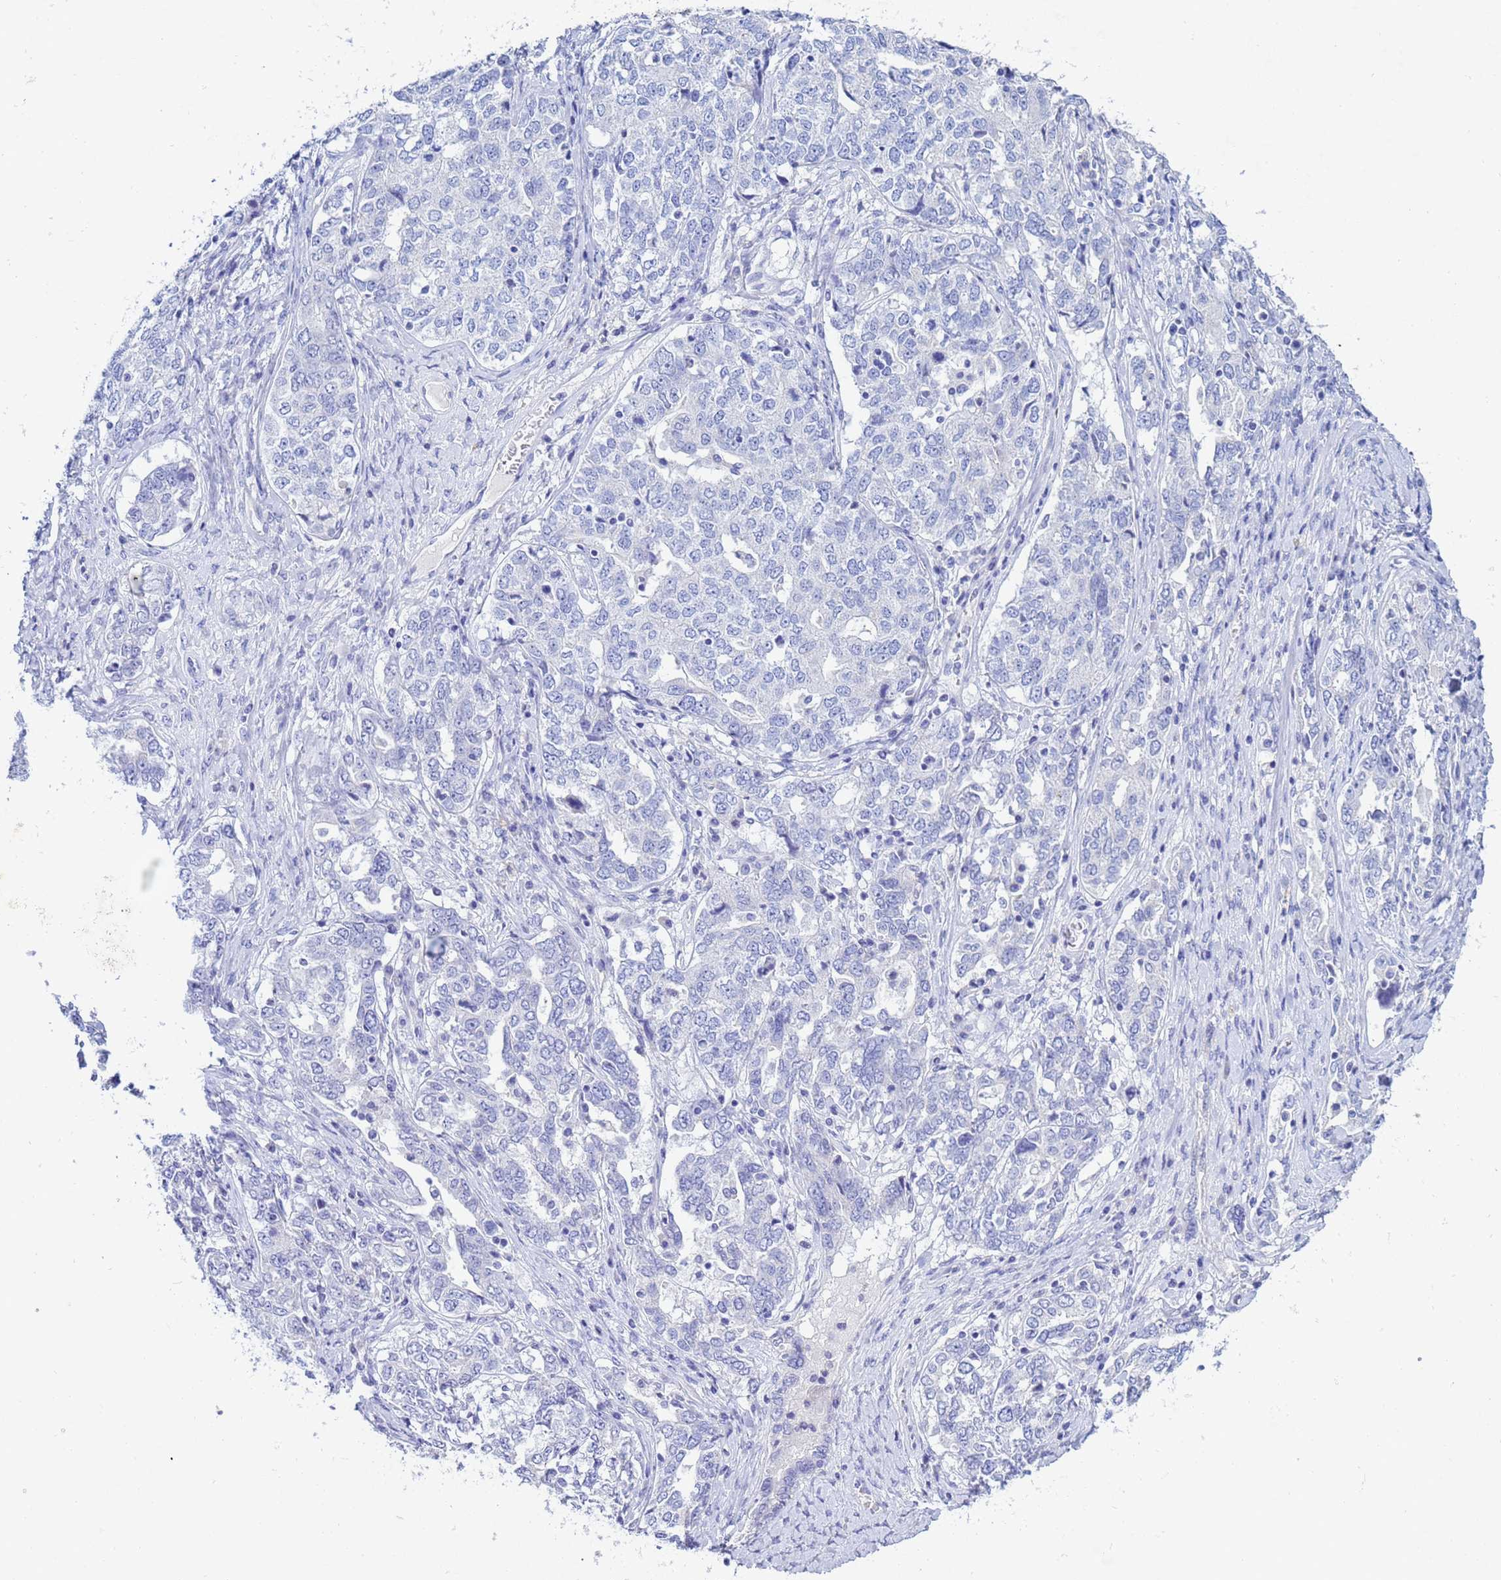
{"staining": {"intensity": "negative", "quantity": "none", "location": "none"}, "tissue": "ovarian cancer", "cell_type": "Tumor cells", "image_type": "cancer", "snomed": [{"axis": "morphology", "description": "Carcinoma, endometroid"}, {"axis": "topography", "description": "Ovary"}], "caption": "High power microscopy histopathology image of an immunohistochemistry (IHC) histopathology image of endometroid carcinoma (ovarian), revealing no significant positivity in tumor cells.", "gene": "CSTB", "patient": {"sex": "female", "age": 62}}